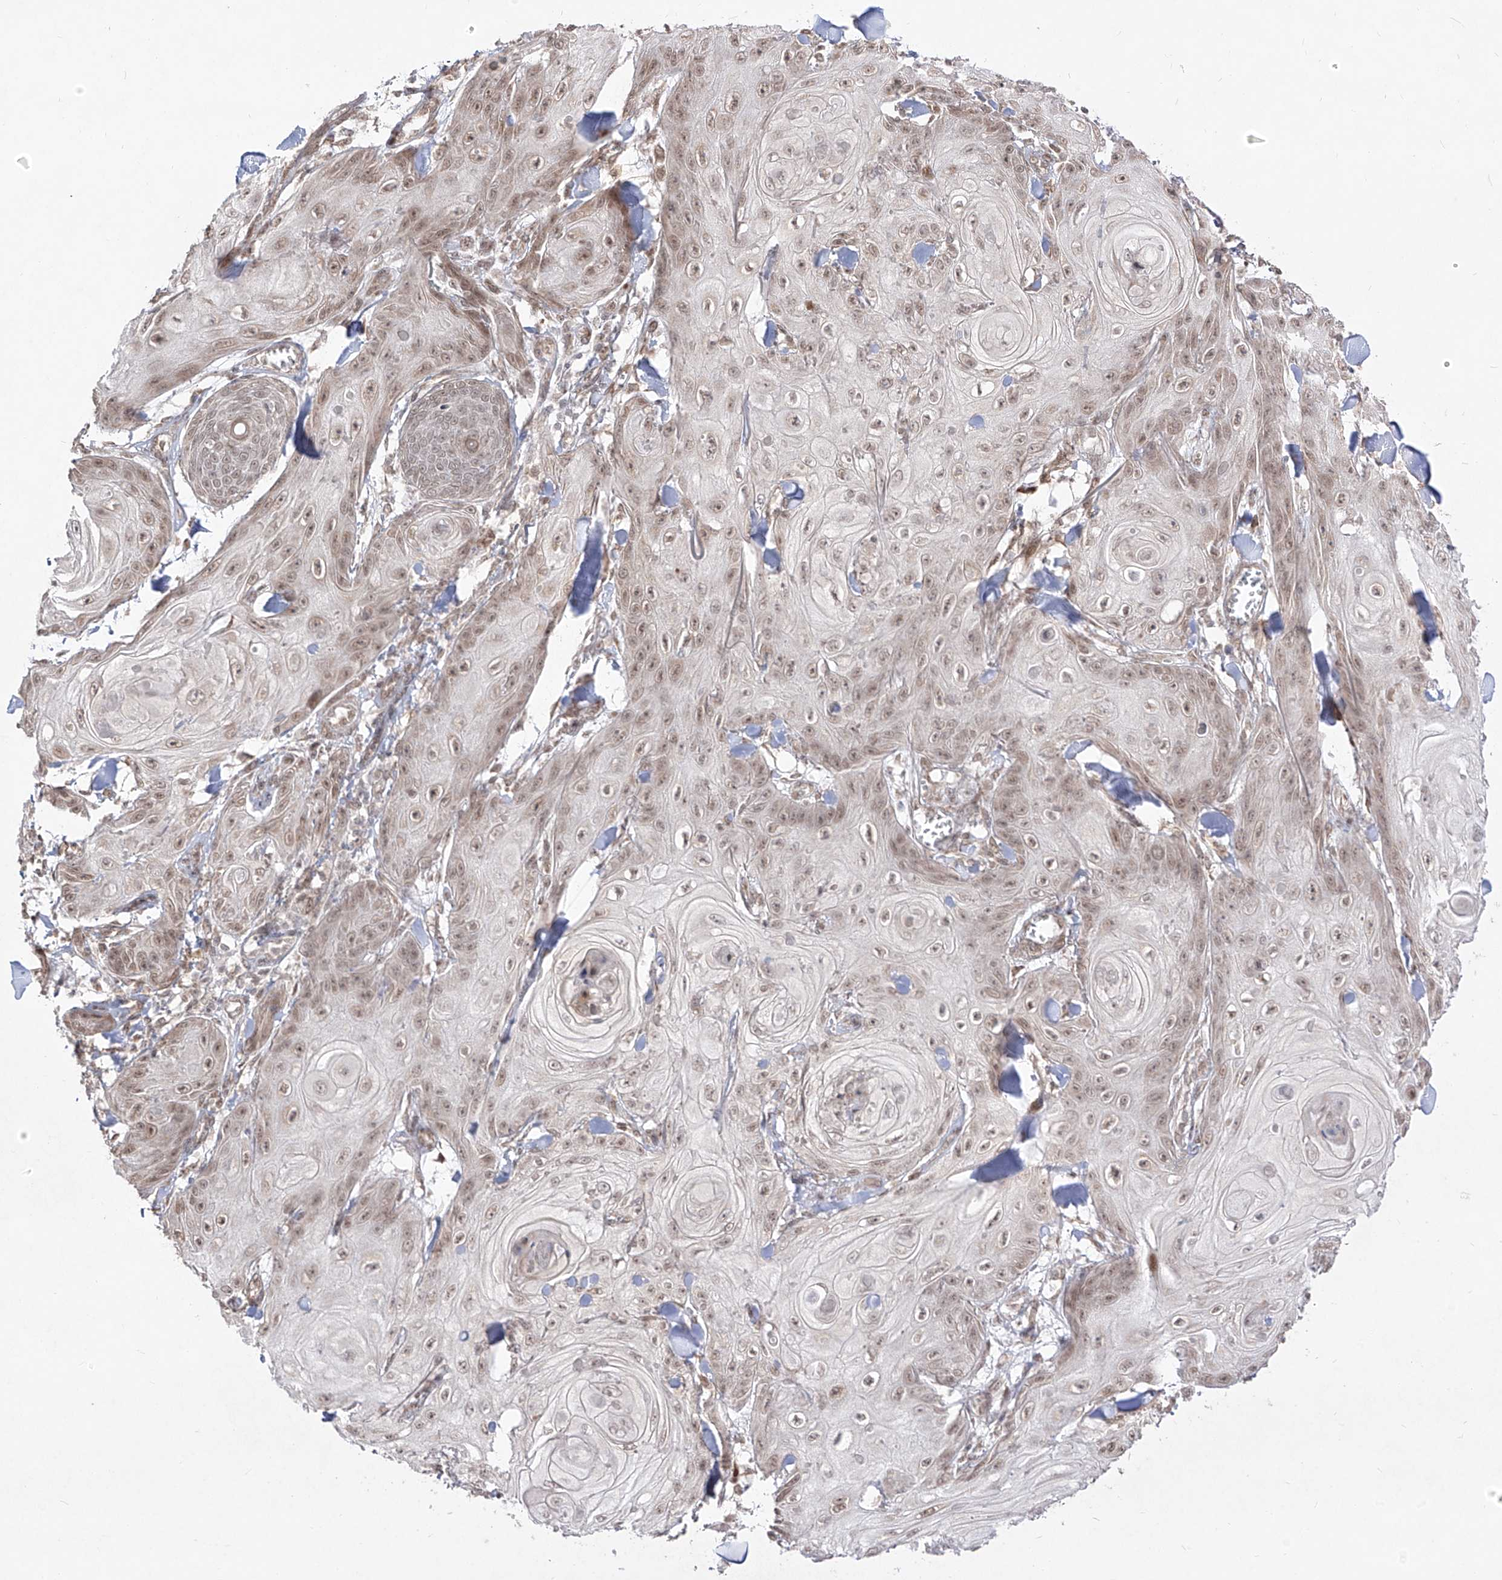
{"staining": {"intensity": "weak", "quantity": ">75%", "location": "nuclear"}, "tissue": "skin cancer", "cell_type": "Tumor cells", "image_type": "cancer", "snomed": [{"axis": "morphology", "description": "Squamous cell carcinoma, NOS"}, {"axis": "topography", "description": "Skin"}], "caption": "This image demonstrates immunohistochemistry (IHC) staining of skin squamous cell carcinoma, with low weak nuclear staining in approximately >75% of tumor cells.", "gene": "SNRNP27", "patient": {"sex": "male", "age": 74}}